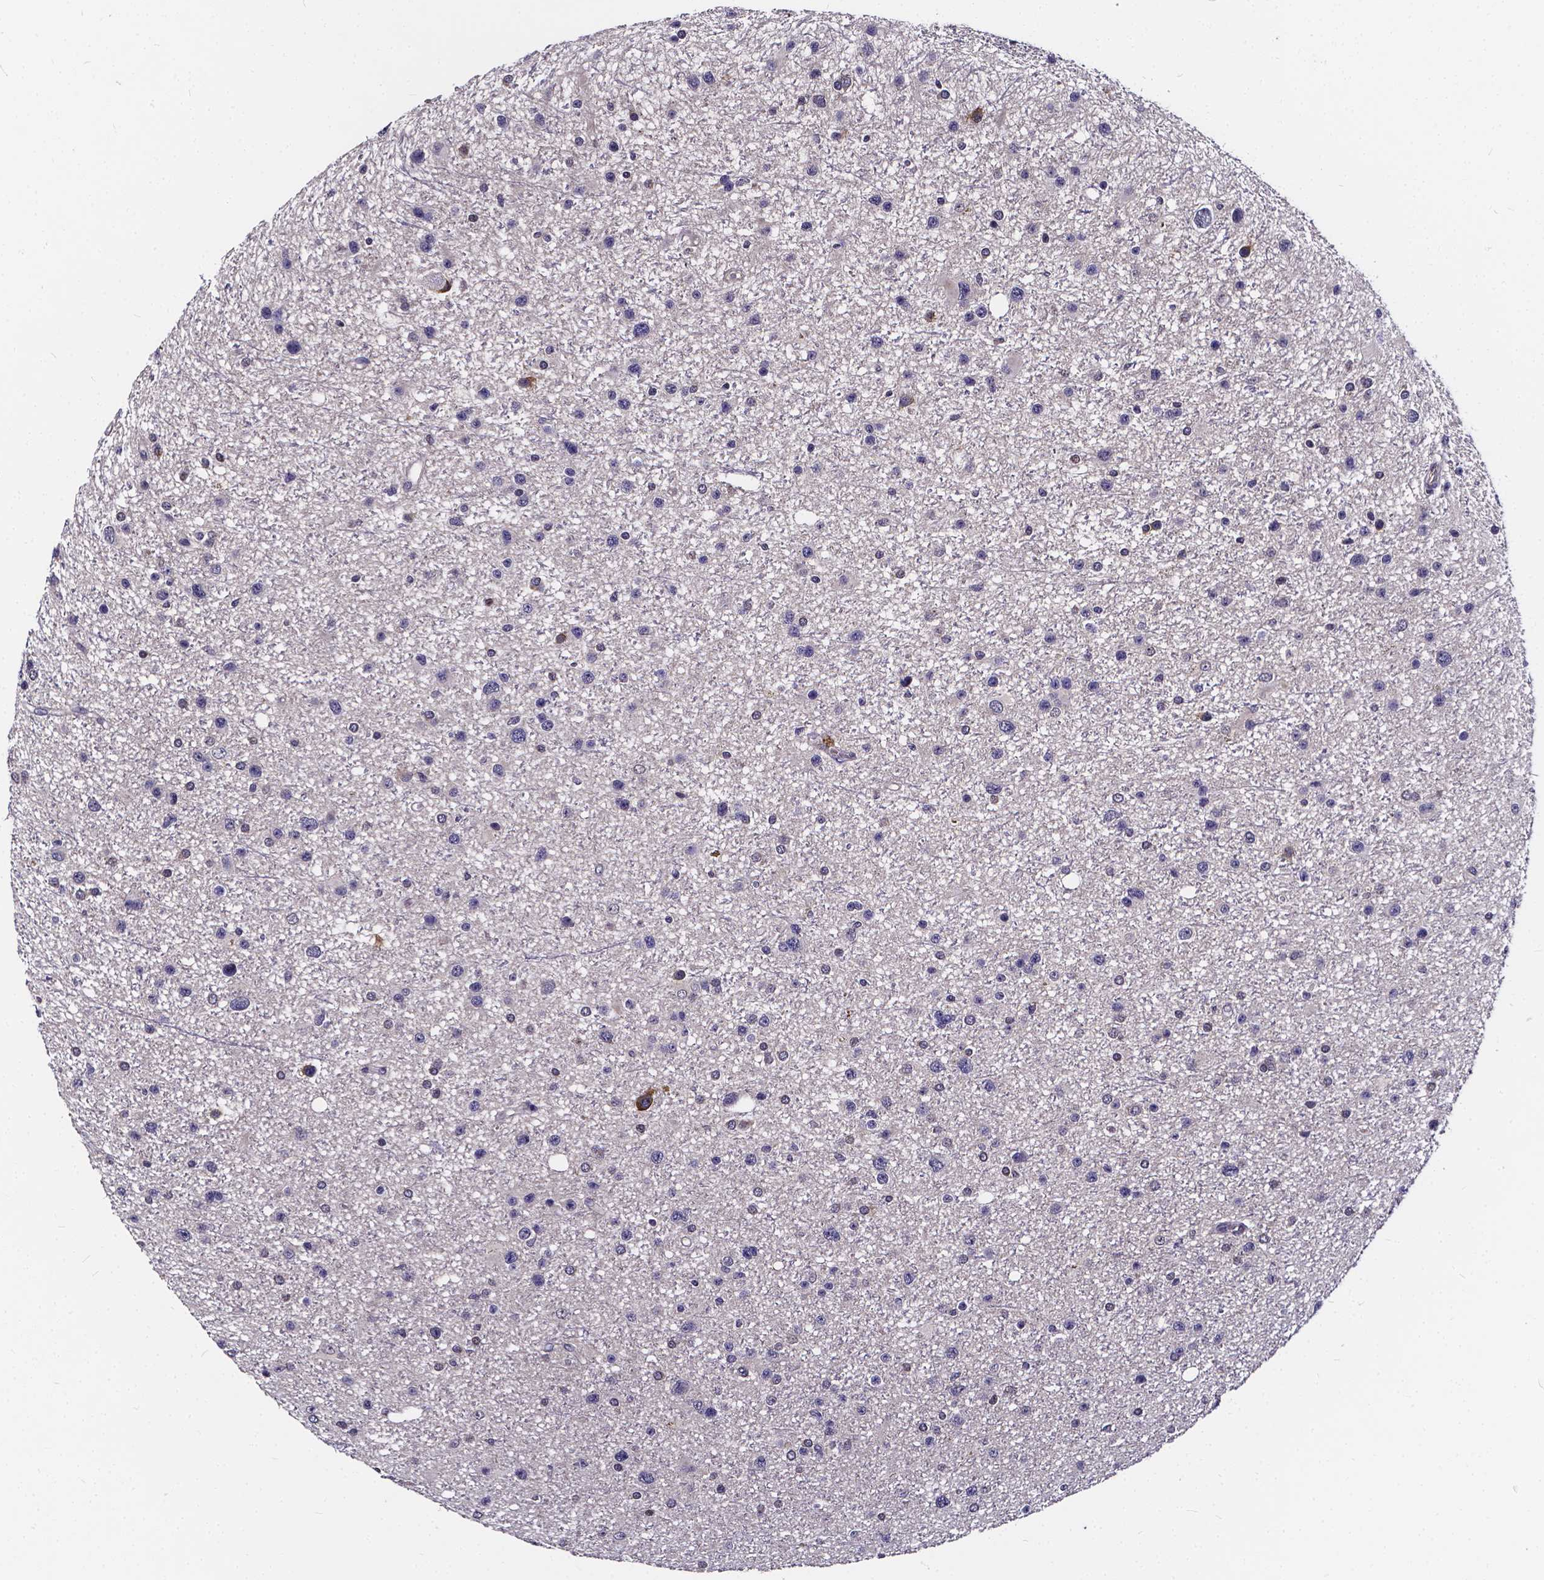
{"staining": {"intensity": "negative", "quantity": "none", "location": "none"}, "tissue": "glioma", "cell_type": "Tumor cells", "image_type": "cancer", "snomed": [{"axis": "morphology", "description": "Glioma, malignant, Low grade"}, {"axis": "topography", "description": "Brain"}], "caption": "Tumor cells show no significant positivity in low-grade glioma (malignant).", "gene": "SOWAHA", "patient": {"sex": "female", "age": 32}}